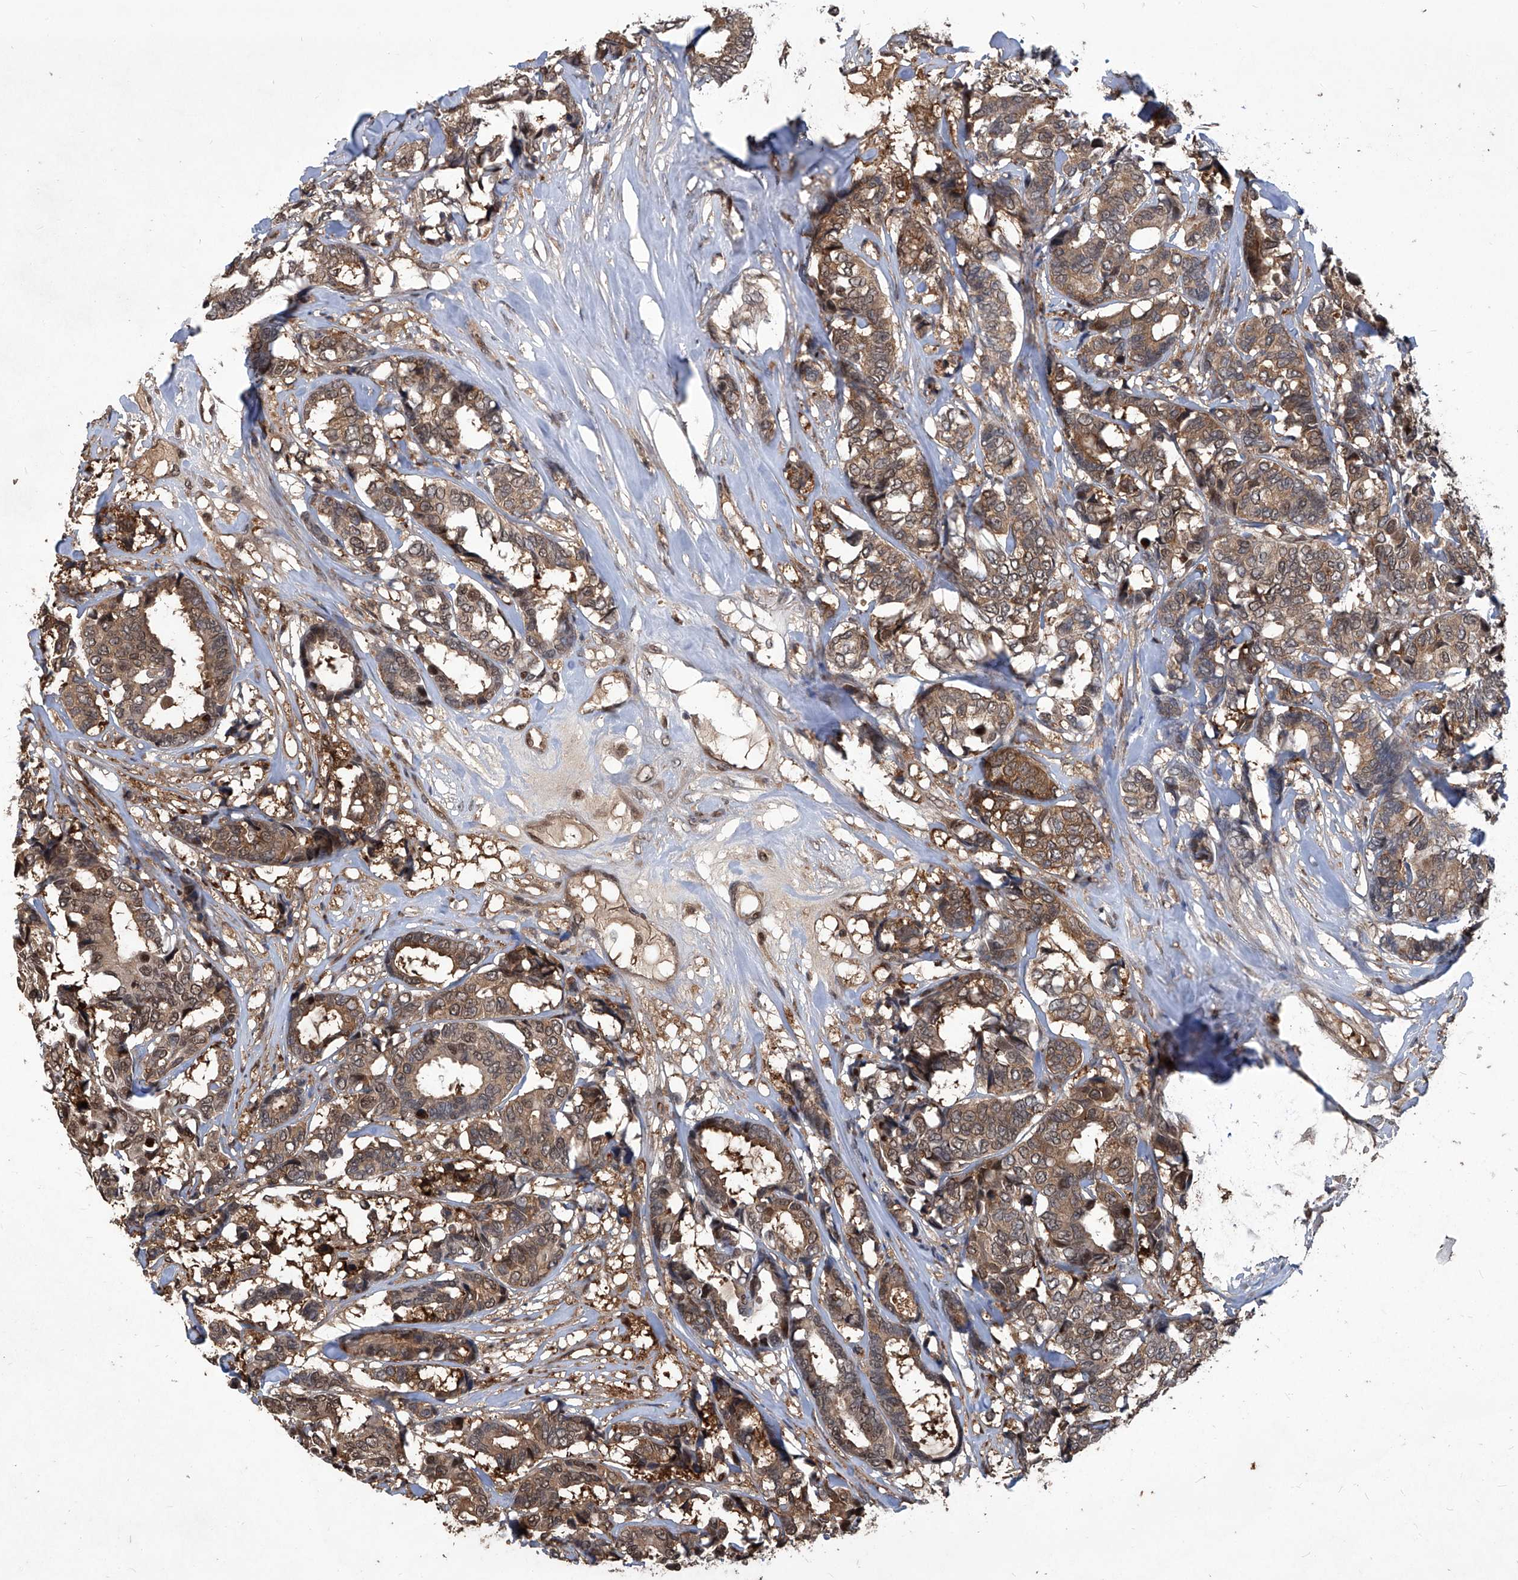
{"staining": {"intensity": "moderate", "quantity": ">75%", "location": "cytoplasmic/membranous"}, "tissue": "breast cancer", "cell_type": "Tumor cells", "image_type": "cancer", "snomed": [{"axis": "morphology", "description": "Duct carcinoma"}, {"axis": "topography", "description": "Breast"}], "caption": "Protein staining reveals moderate cytoplasmic/membranous expression in approximately >75% of tumor cells in breast cancer (intraductal carcinoma). (IHC, brightfield microscopy, high magnification).", "gene": "PSMB1", "patient": {"sex": "female", "age": 87}}